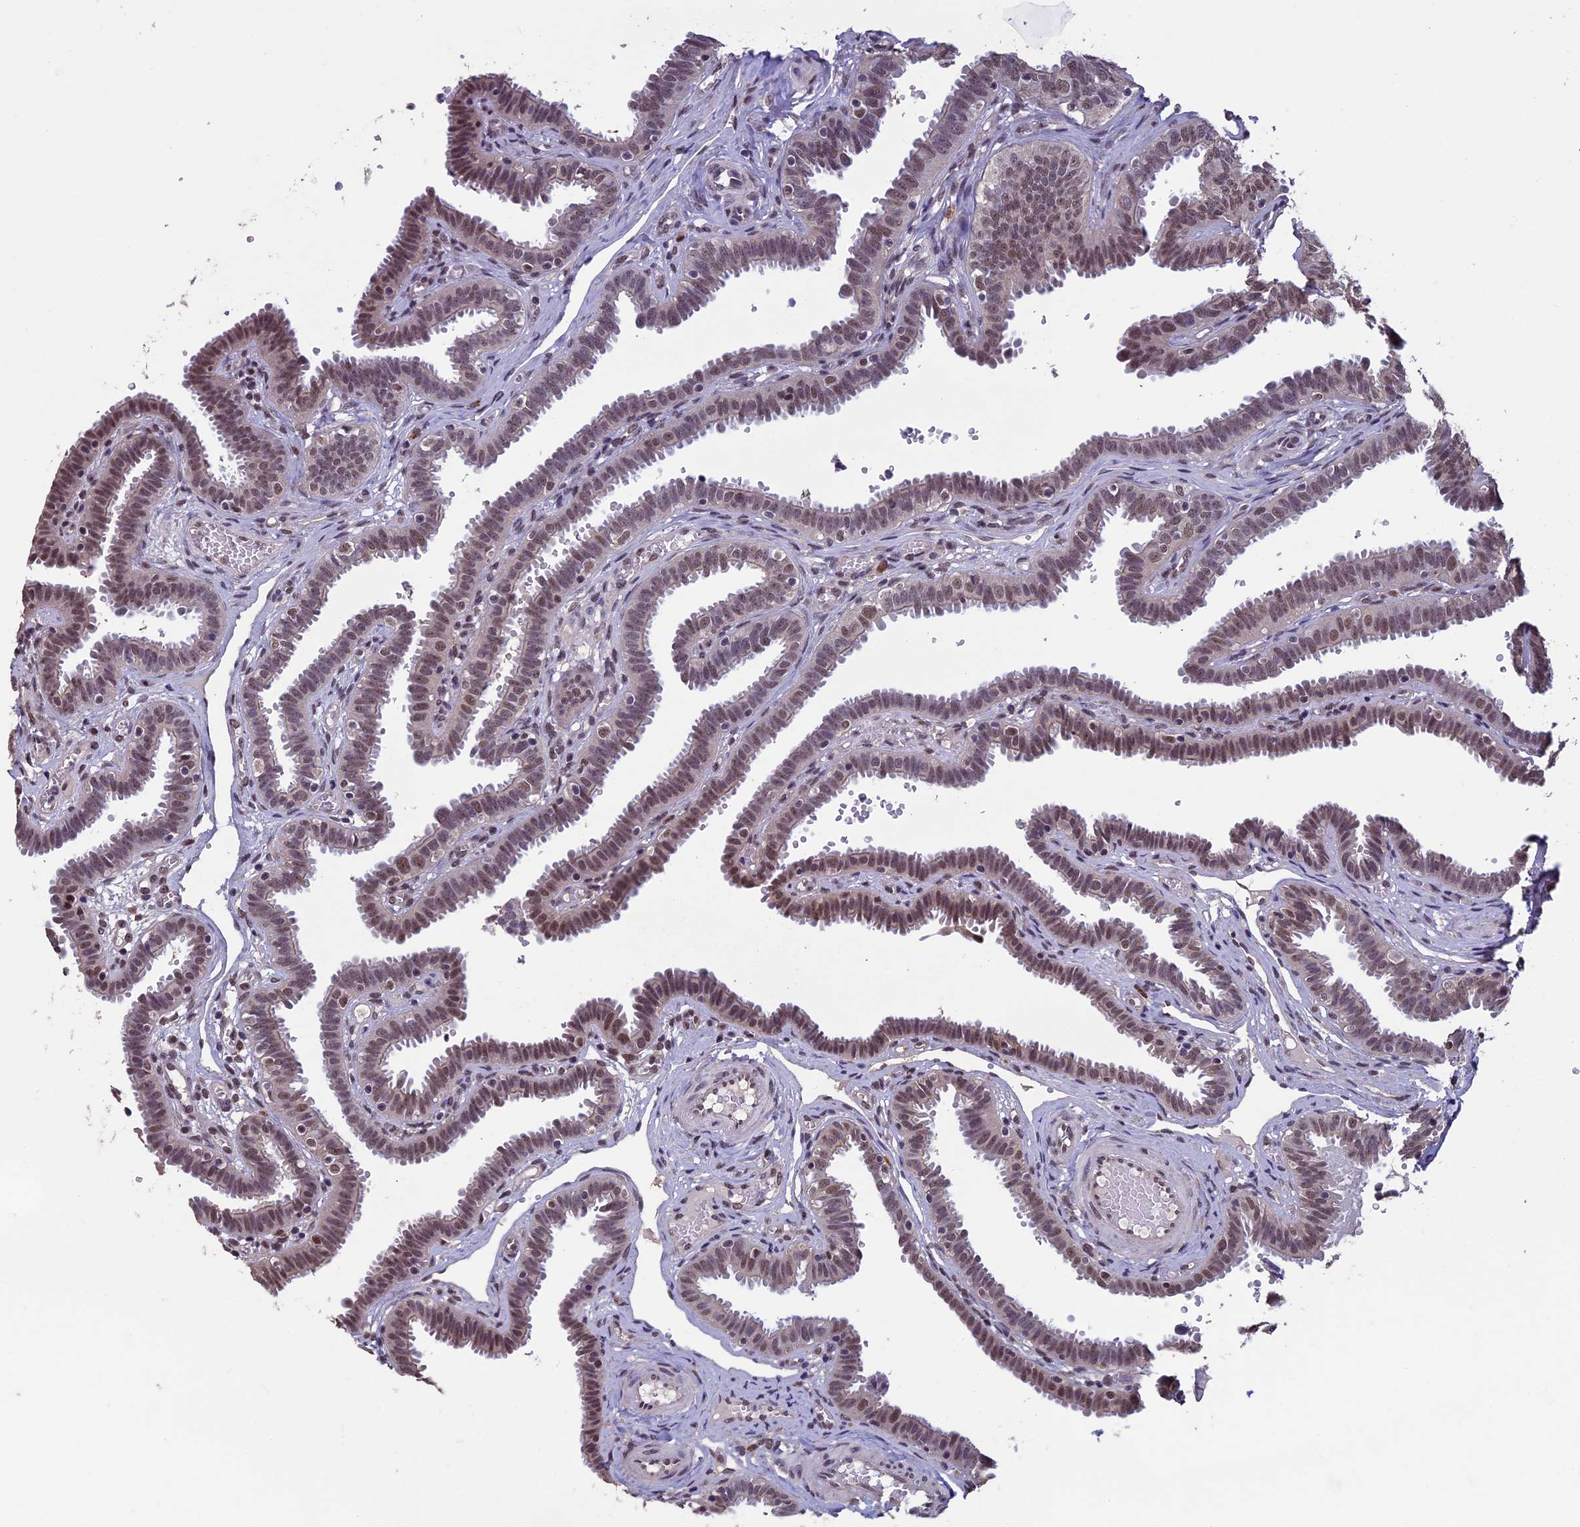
{"staining": {"intensity": "moderate", "quantity": ">75%", "location": "nuclear"}, "tissue": "fallopian tube", "cell_type": "Glandular cells", "image_type": "normal", "snomed": [{"axis": "morphology", "description": "Normal tissue, NOS"}, {"axis": "topography", "description": "Fallopian tube"}], "caption": "Human fallopian tube stained with a brown dye shows moderate nuclear positive expression in approximately >75% of glandular cells.", "gene": "RNF40", "patient": {"sex": "female", "age": 37}}